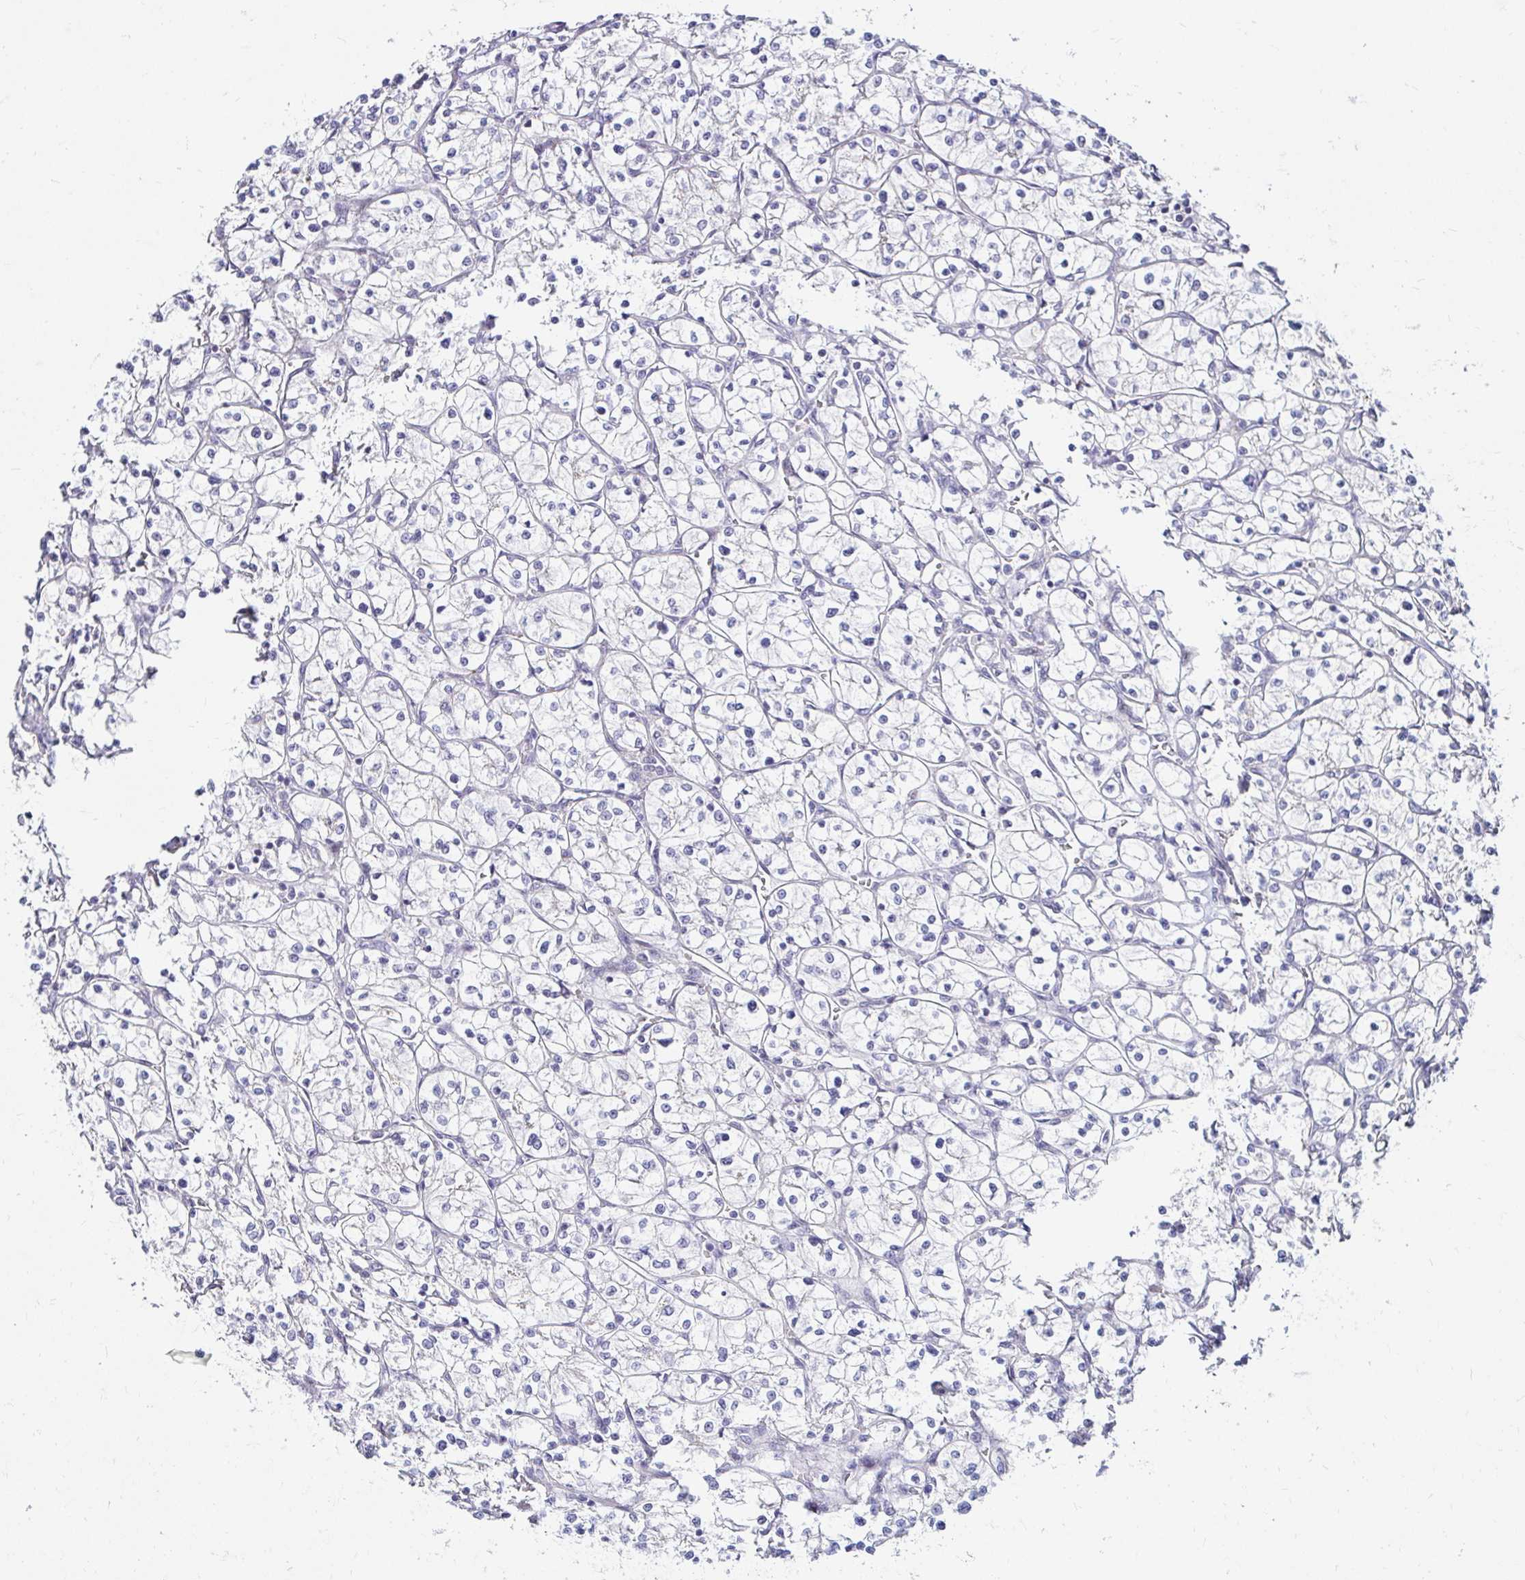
{"staining": {"intensity": "negative", "quantity": "none", "location": "none"}, "tissue": "renal cancer", "cell_type": "Tumor cells", "image_type": "cancer", "snomed": [{"axis": "morphology", "description": "Adenocarcinoma, NOS"}, {"axis": "topography", "description": "Kidney"}], "caption": "Photomicrograph shows no significant protein positivity in tumor cells of renal cancer.", "gene": "GUCY1A1", "patient": {"sex": "female", "age": 64}}